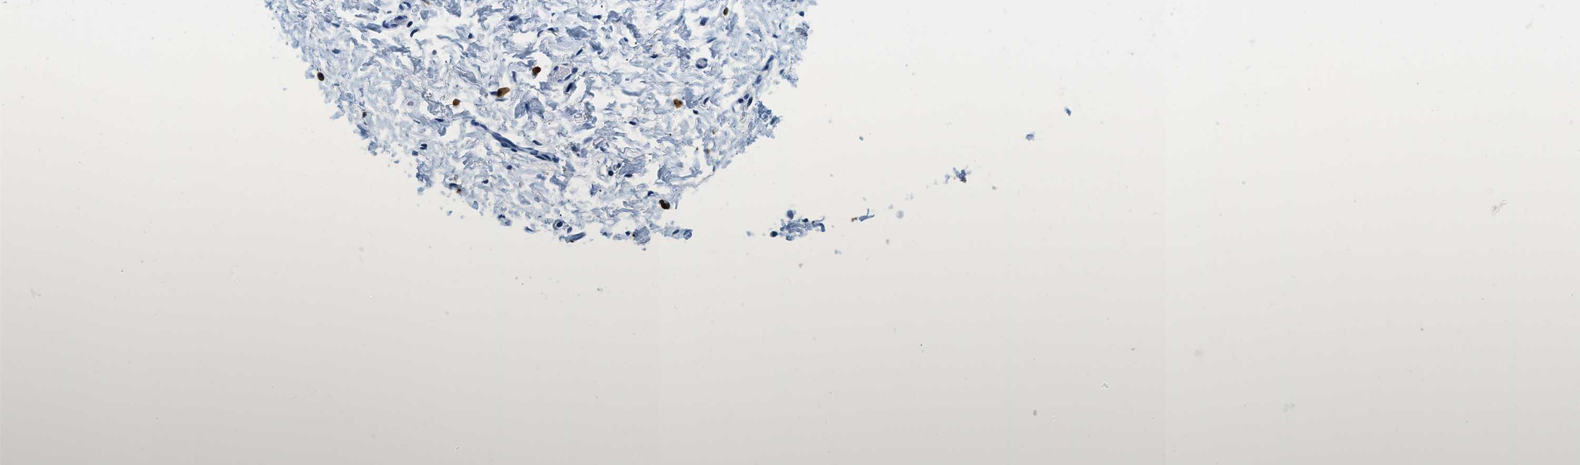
{"staining": {"intensity": "negative", "quantity": "none", "location": "none"}, "tissue": "adipose tissue", "cell_type": "Adipocytes", "image_type": "normal", "snomed": [{"axis": "morphology", "description": "Normal tissue, NOS"}, {"axis": "topography", "description": "Cartilage tissue"}, {"axis": "topography", "description": "Bronchus"}], "caption": "High magnification brightfield microscopy of unremarkable adipose tissue stained with DAB (3,3'-diaminobenzidine) (brown) and counterstained with hematoxylin (blue): adipocytes show no significant positivity. (DAB immunohistochemistry with hematoxylin counter stain).", "gene": "CAPG", "patient": {"sex": "female", "age": 53}}